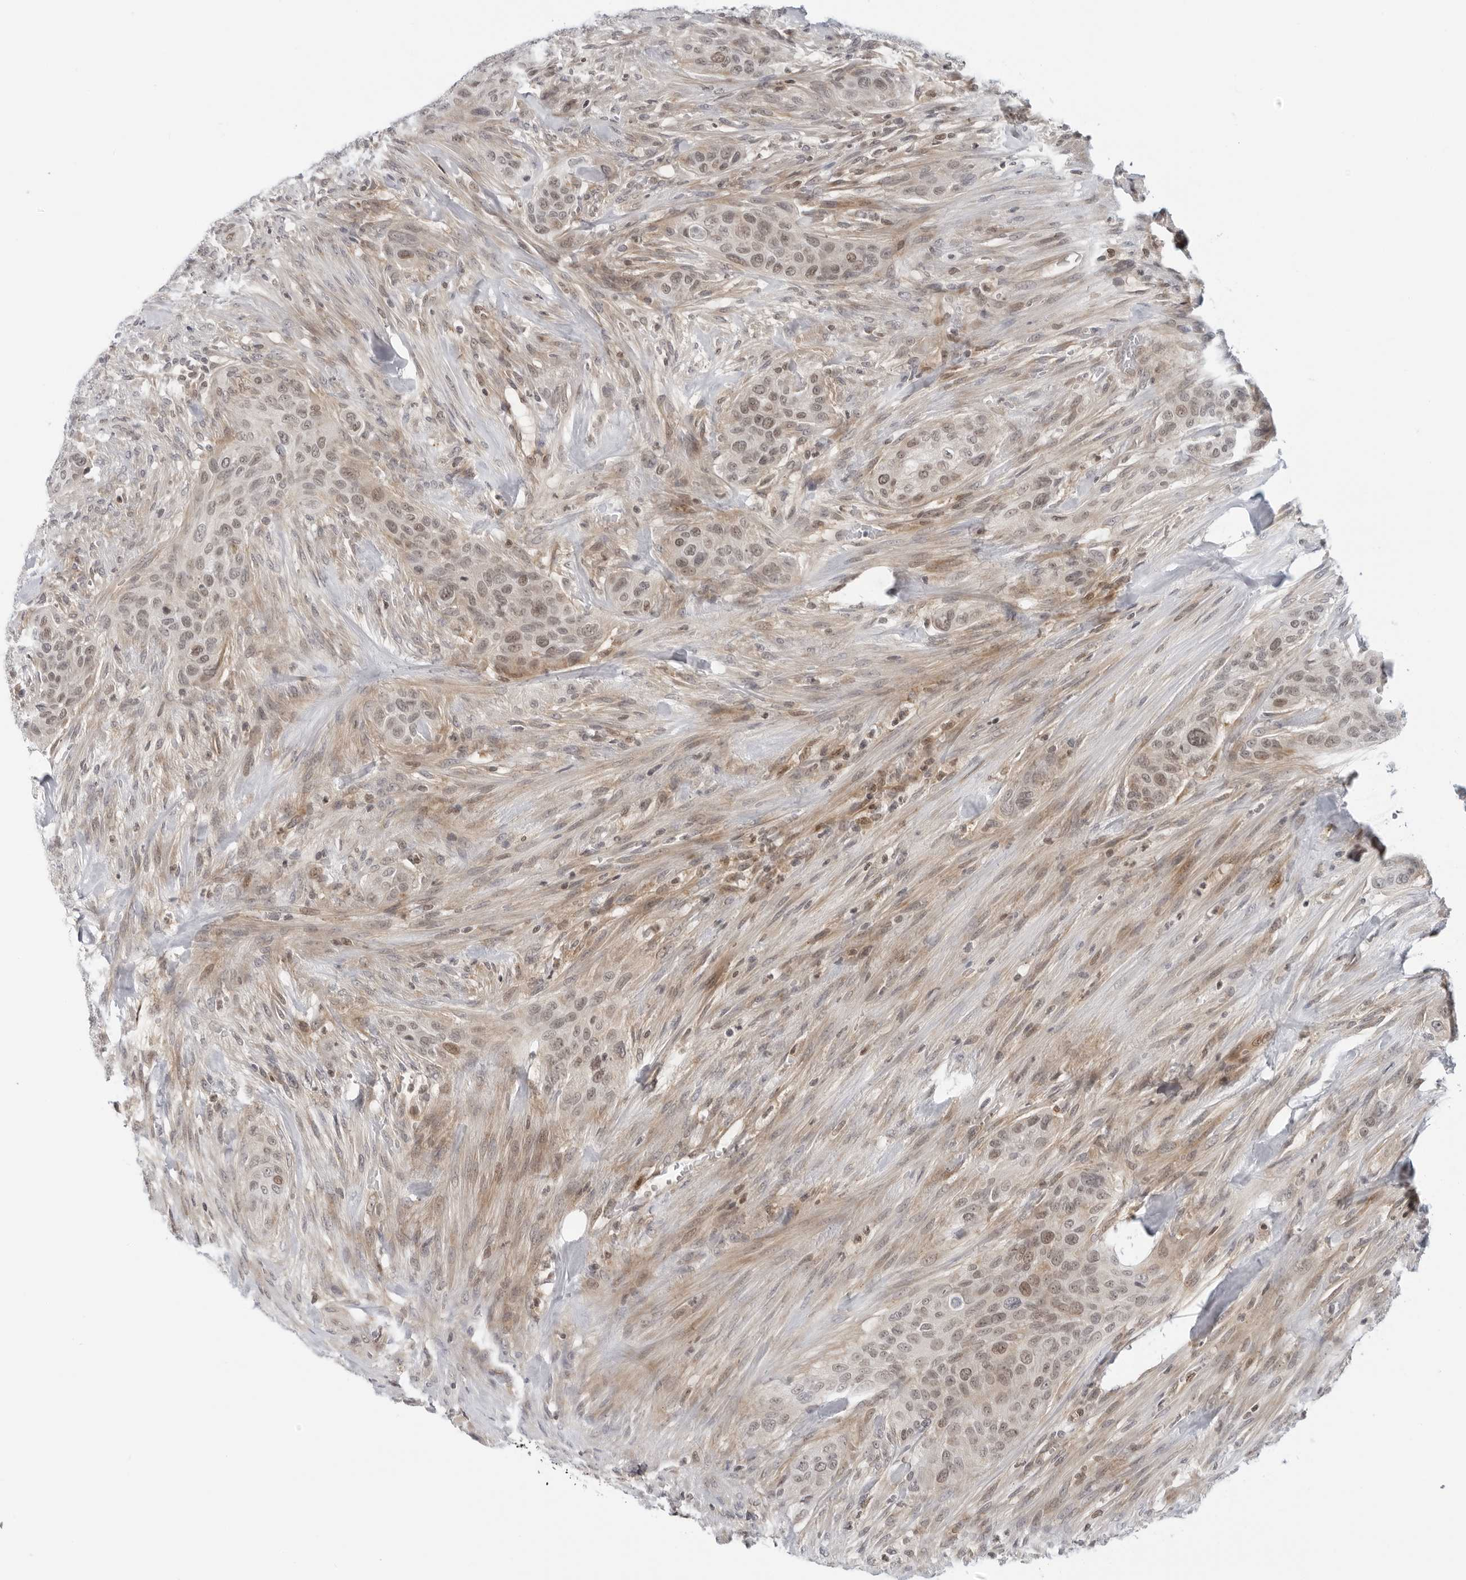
{"staining": {"intensity": "weak", "quantity": "25%-75%", "location": "nuclear"}, "tissue": "urothelial cancer", "cell_type": "Tumor cells", "image_type": "cancer", "snomed": [{"axis": "morphology", "description": "Urothelial carcinoma, High grade"}, {"axis": "topography", "description": "Urinary bladder"}], "caption": "Immunohistochemistry (IHC) of urothelial cancer exhibits low levels of weak nuclear positivity in about 25%-75% of tumor cells. (DAB IHC with brightfield microscopy, high magnification).", "gene": "SUGCT", "patient": {"sex": "male", "age": 35}}